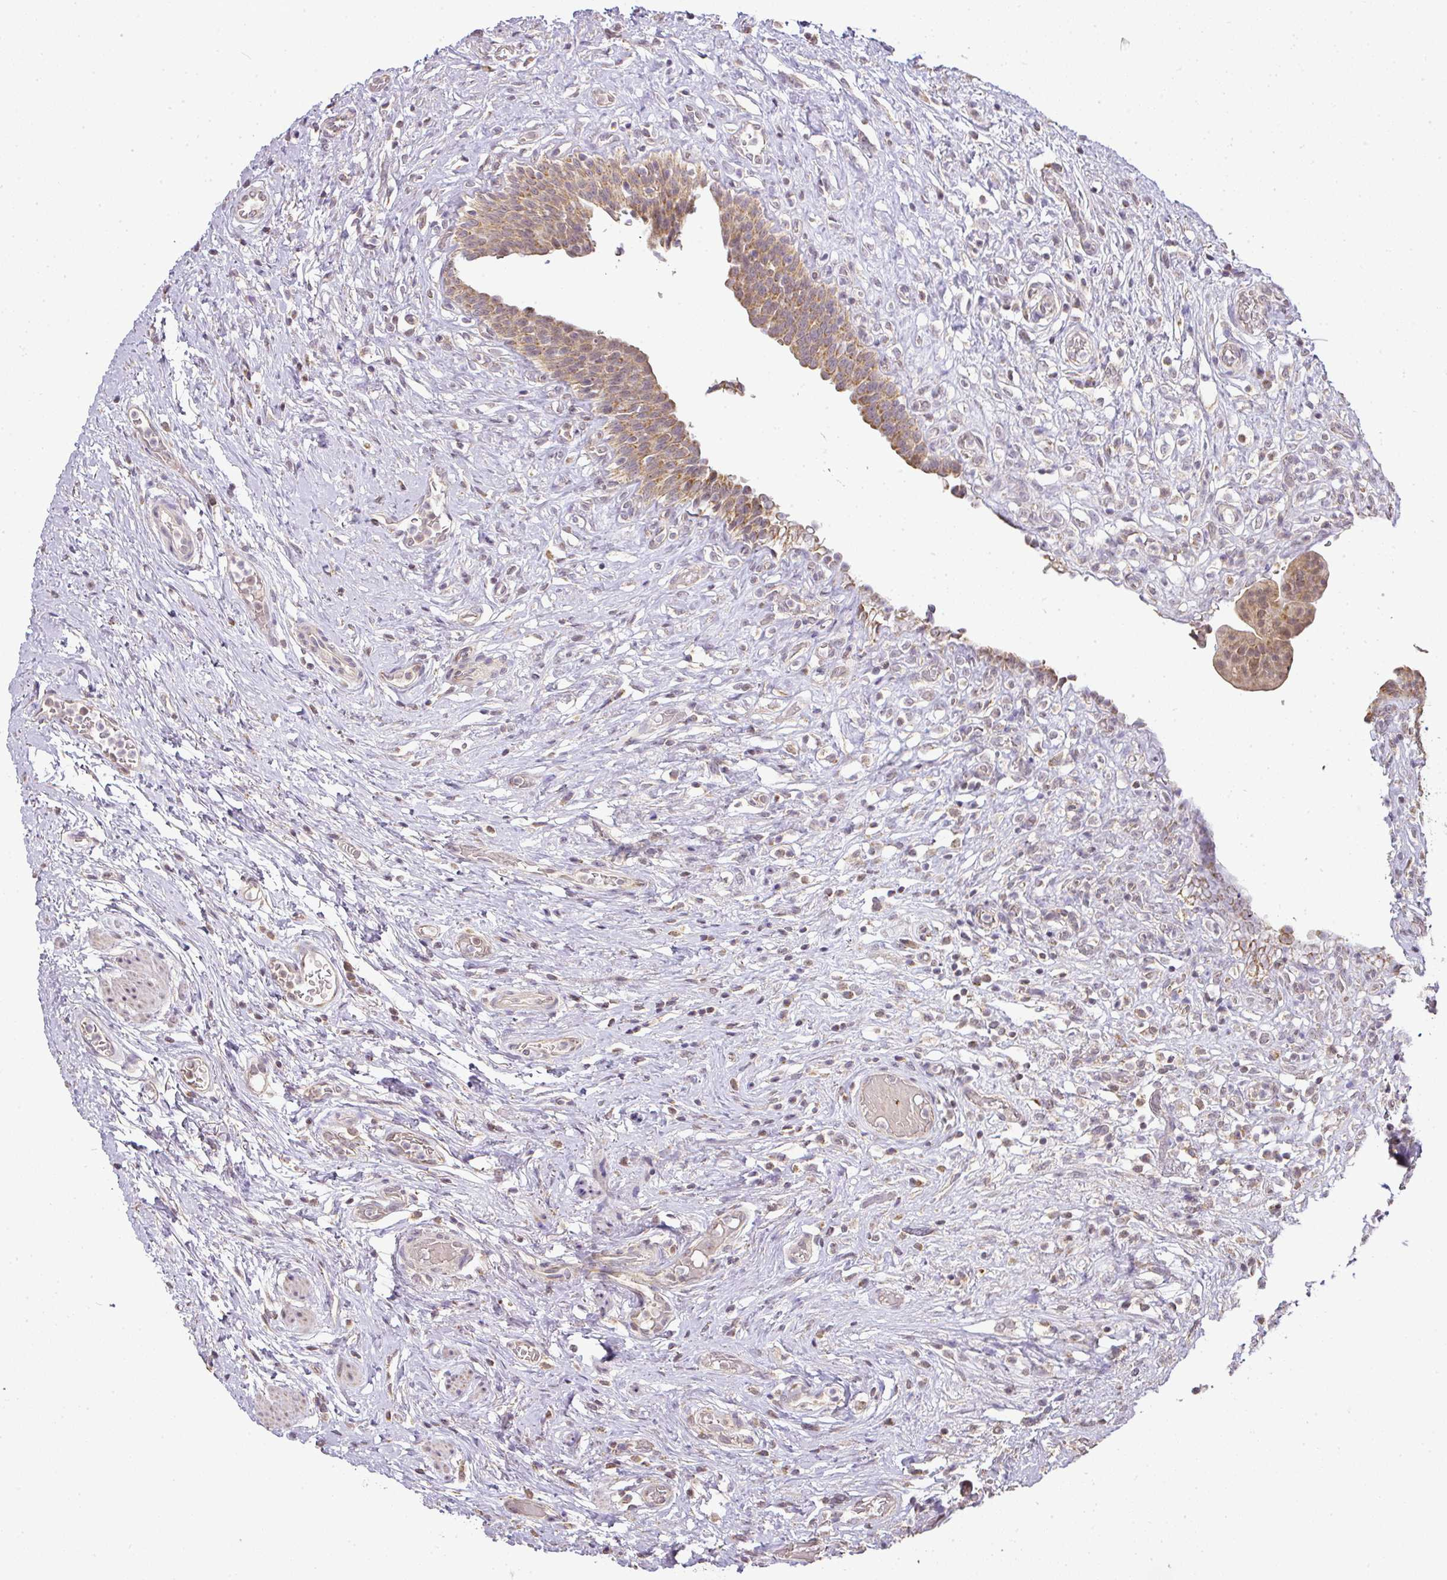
{"staining": {"intensity": "moderate", "quantity": ">75%", "location": "cytoplasmic/membranous"}, "tissue": "urinary bladder", "cell_type": "Urothelial cells", "image_type": "normal", "snomed": [{"axis": "morphology", "description": "Normal tissue, NOS"}, {"axis": "topography", "description": "Urinary bladder"}], "caption": "The immunohistochemical stain labels moderate cytoplasmic/membranous positivity in urothelial cells of normal urinary bladder. The staining is performed using DAB (3,3'-diaminobenzidine) brown chromogen to label protein expression. The nuclei are counter-stained blue using hematoxylin.", "gene": "MYOM2", "patient": {"sex": "male", "age": 71}}